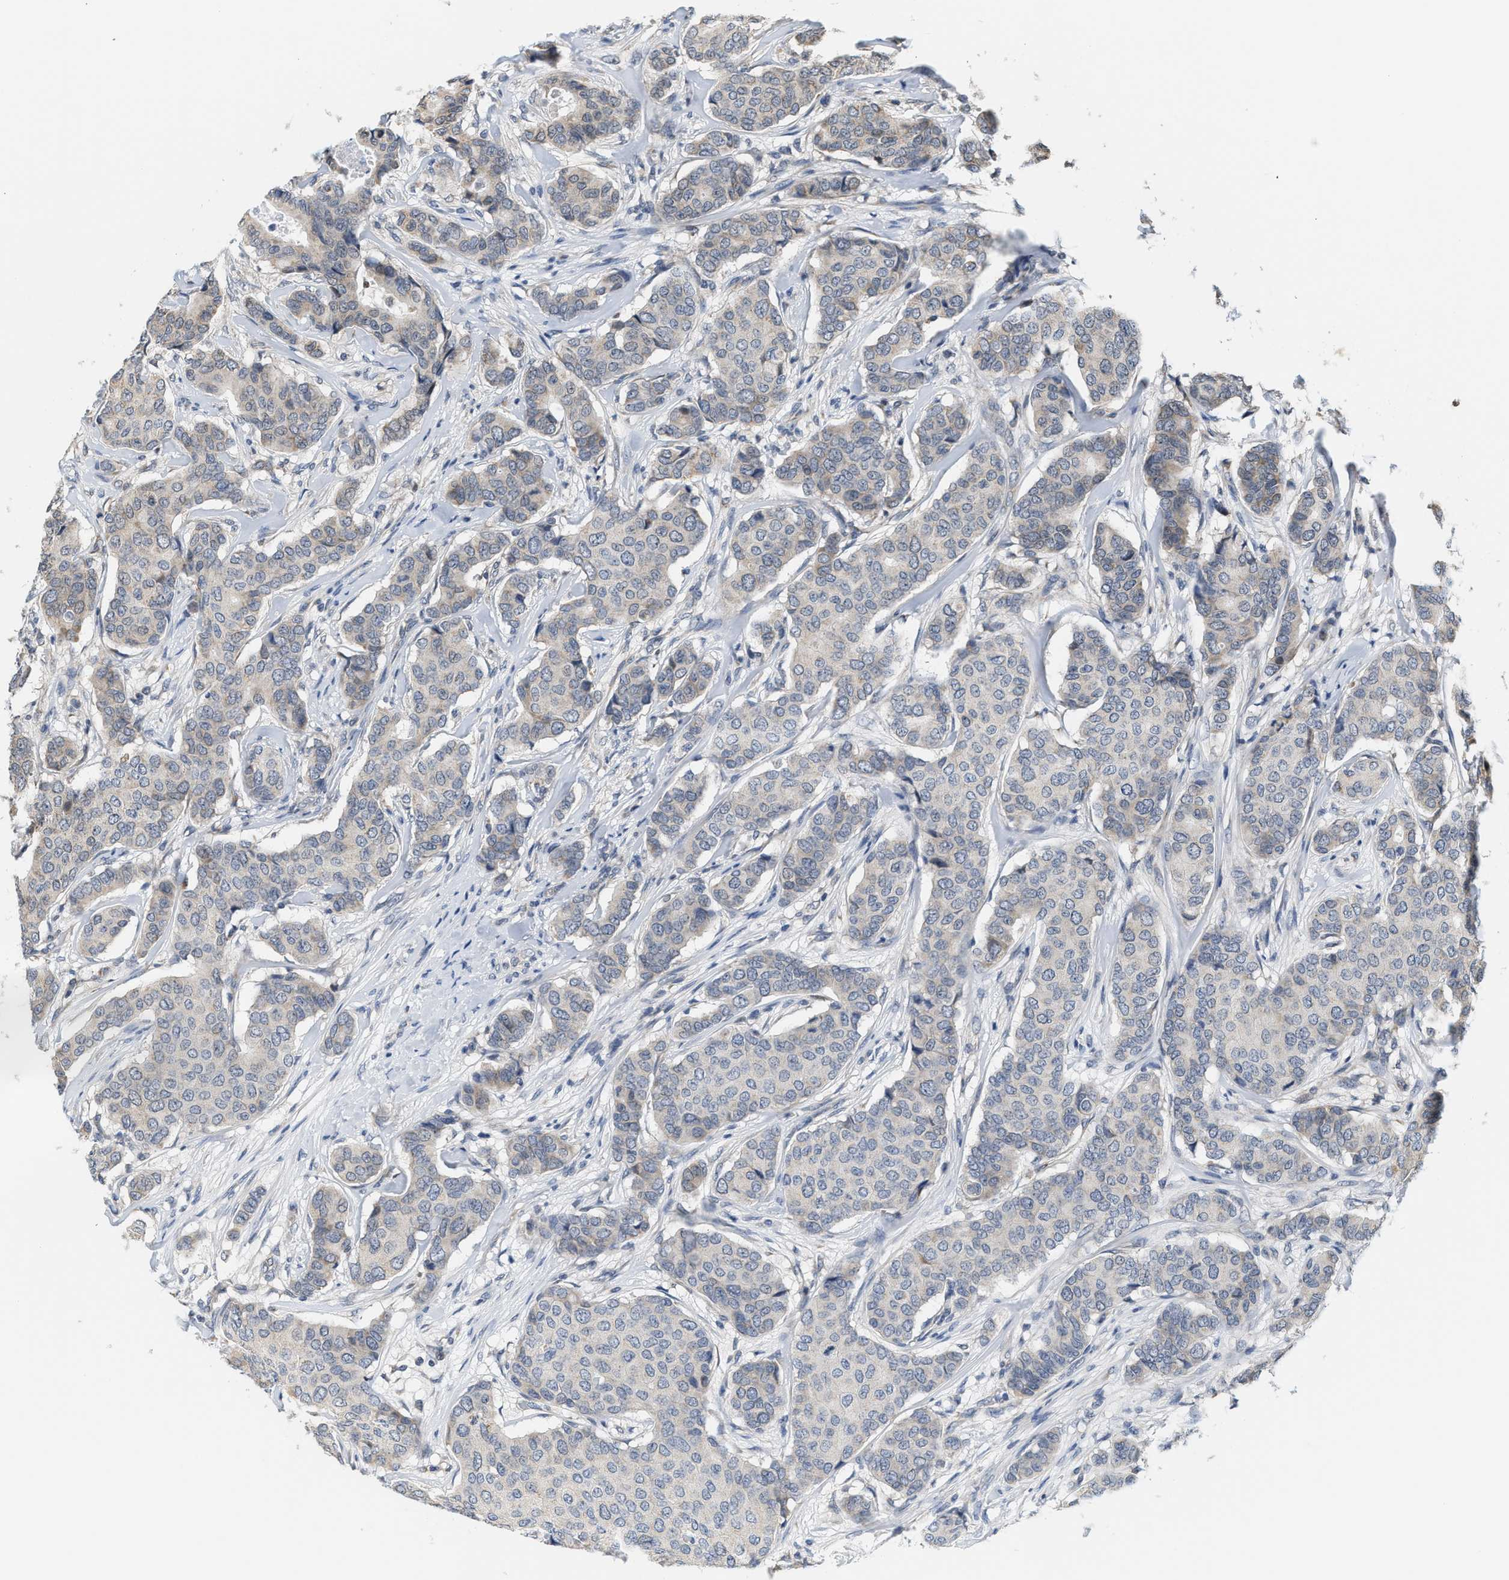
{"staining": {"intensity": "weak", "quantity": "<25%", "location": "cytoplasmic/membranous"}, "tissue": "breast cancer", "cell_type": "Tumor cells", "image_type": "cancer", "snomed": [{"axis": "morphology", "description": "Duct carcinoma"}, {"axis": "topography", "description": "Breast"}], "caption": "Tumor cells are negative for brown protein staining in breast invasive ductal carcinoma.", "gene": "GIGYF1", "patient": {"sex": "female", "age": 75}}